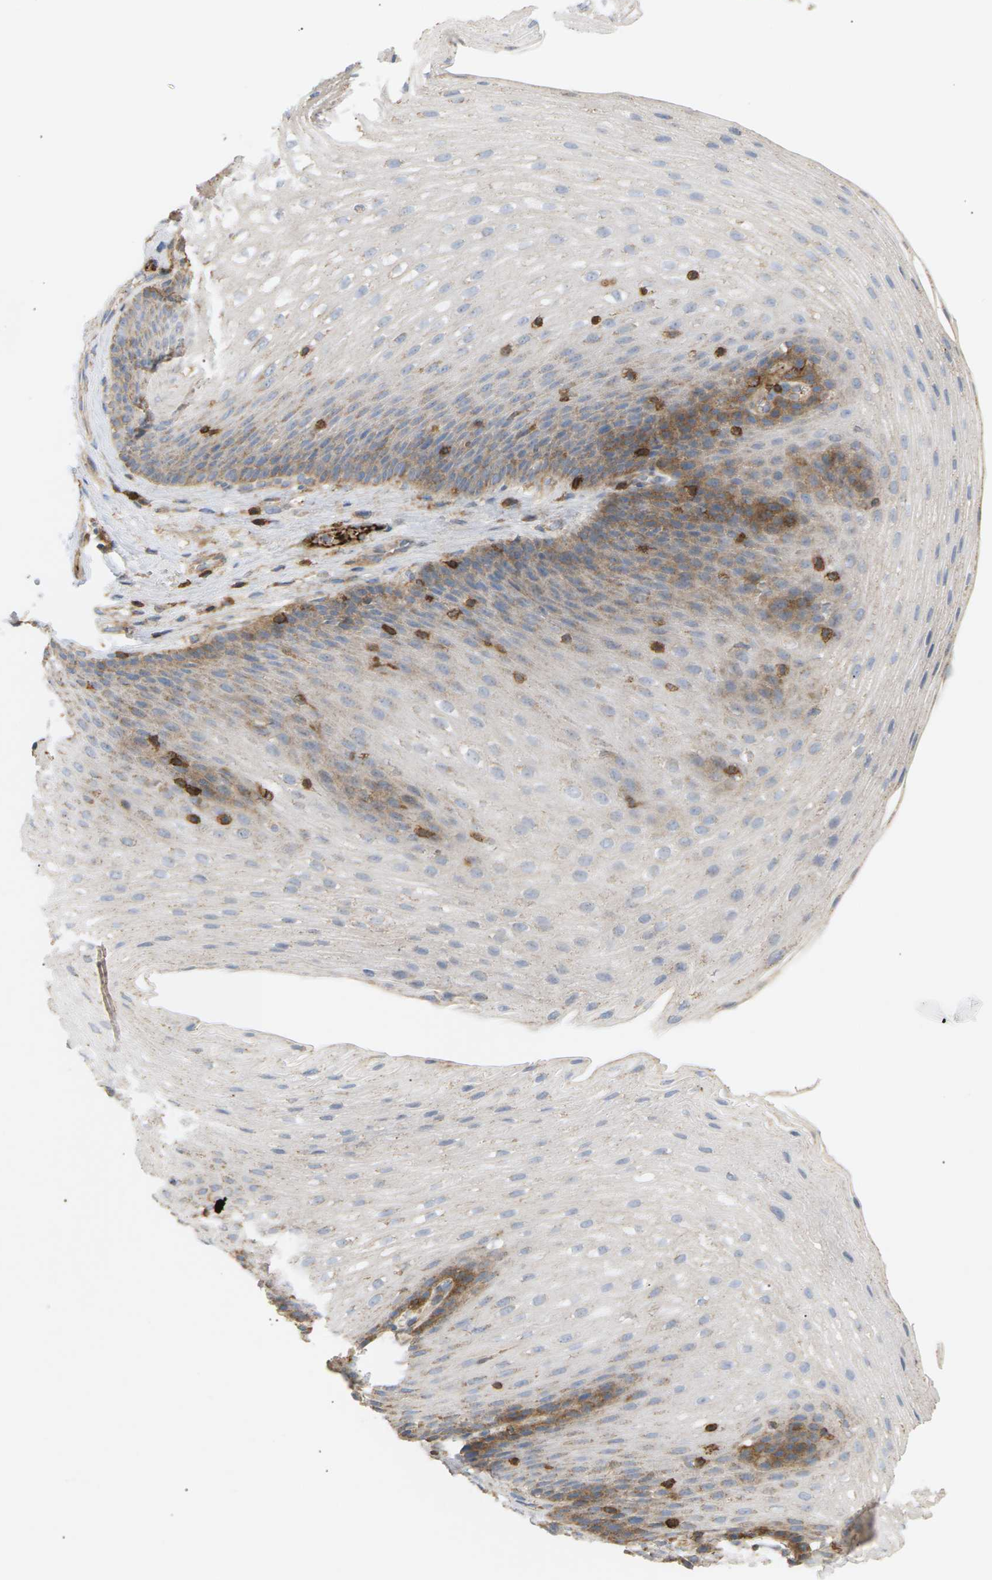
{"staining": {"intensity": "moderate", "quantity": "<25%", "location": "cytoplasmic/membranous"}, "tissue": "esophagus", "cell_type": "Squamous epithelial cells", "image_type": "normal", "snomed": [{"axis": "morphology", "description": "Normal tissue, NOS"}, {"axis": "topography", "description": "Esophagus"}], "caption": "This image displays immunohistochemistry (IHC) staining of benign human esophagus, with low moderate cytoplasmic/membranous positivity in about <25% of squamous epithelial cells.", "gene": "LIME1", "patient": {"sex": "male", "age": 48}}